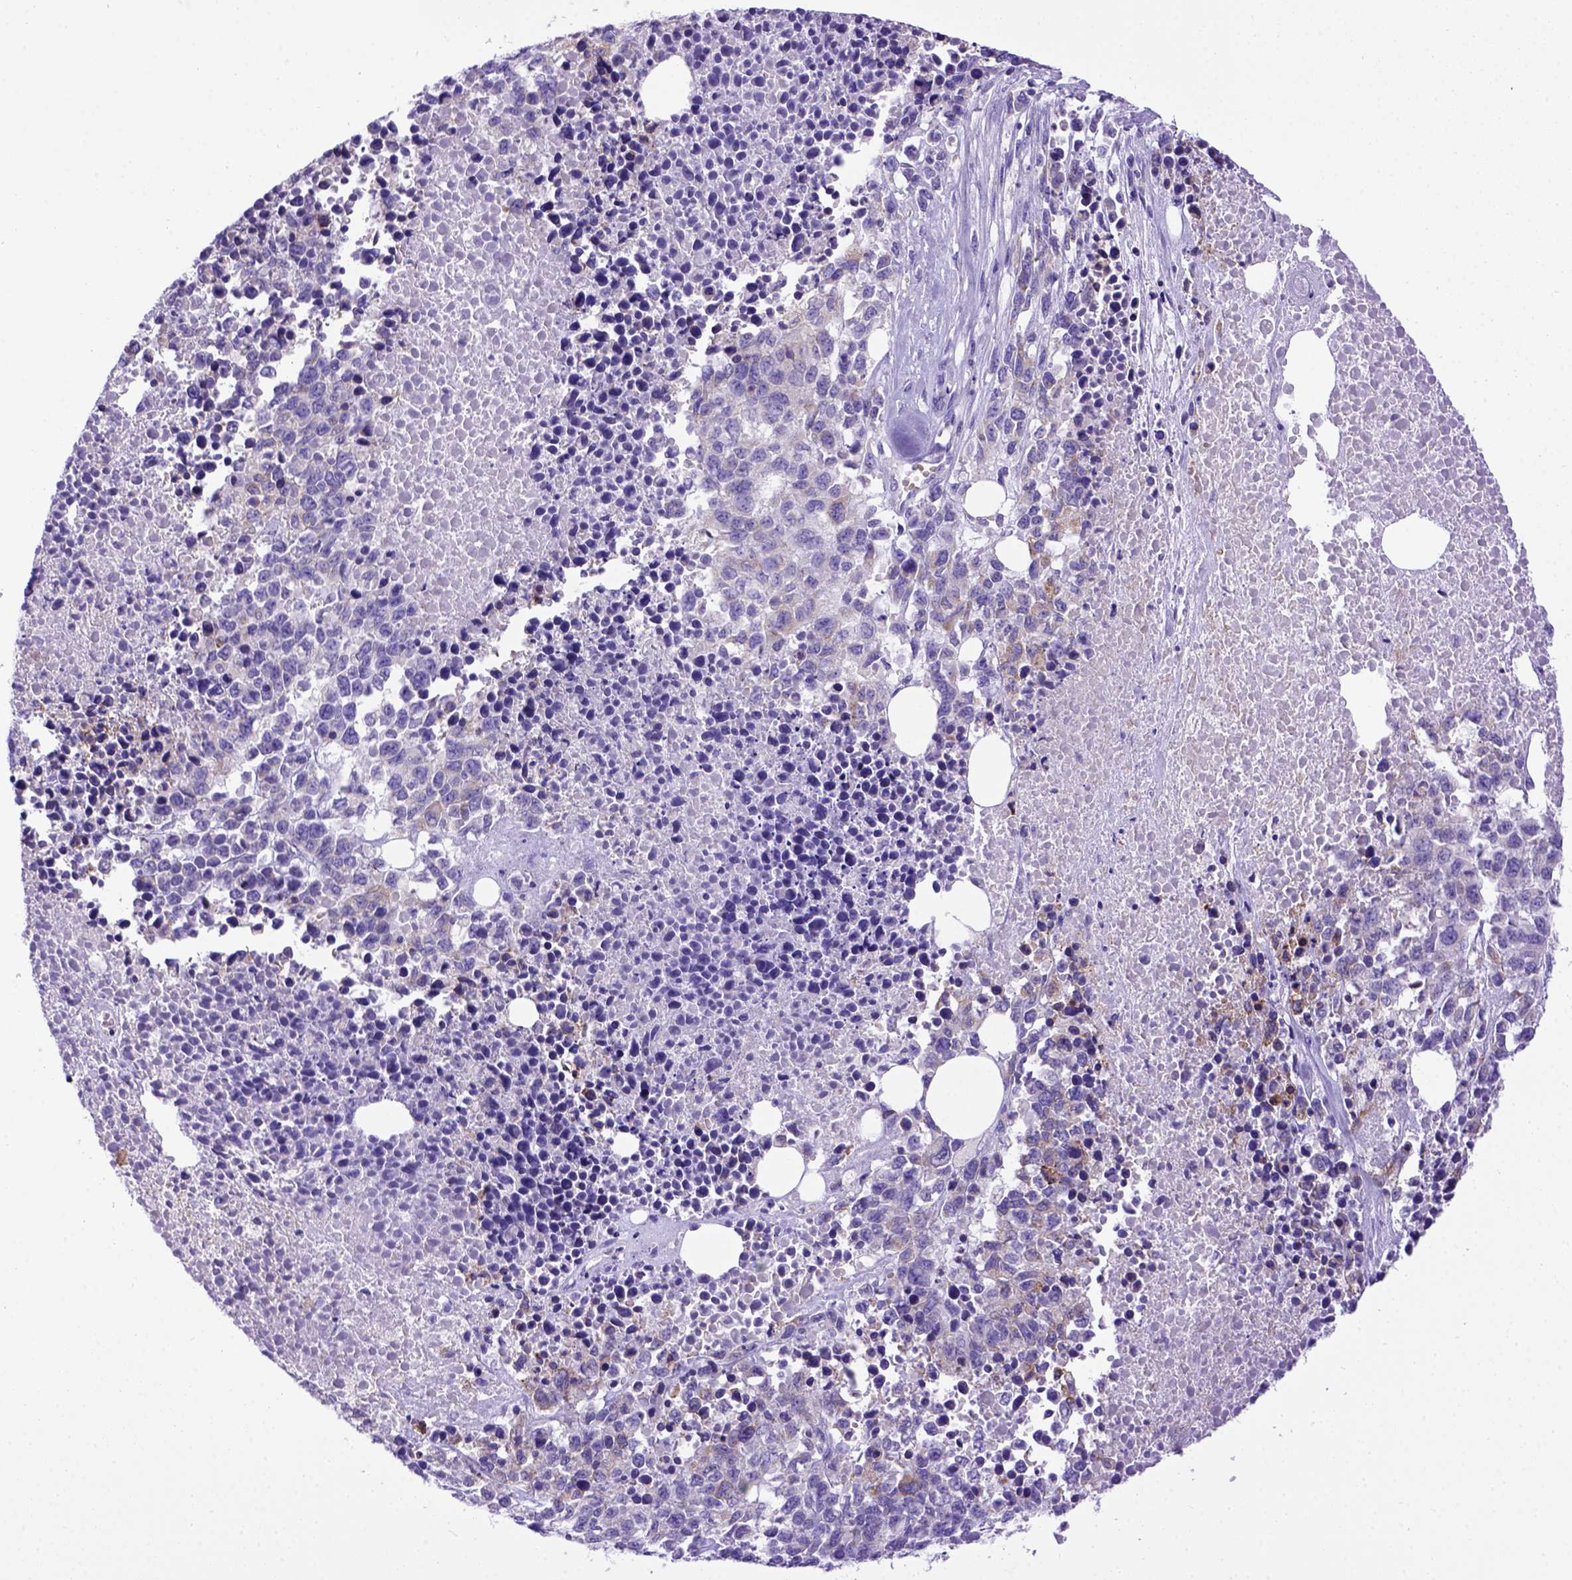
{"staining": {"intensity": "negative", "quantity": "none", "location": "none"}, "tissue": "melanoma", "cell_type": "Tumor cells", "image_type": "cancer", "snomed": [{"axis": "morphology", "description": "Malignant melanoma, Metastatic site"}, {"axis": "topography", "description": "Skin"}], "caption": "DAB immunohistochemical staining of human melanoma exhibits no significant staining in tumor cells. (DAB immunohistochemistry visualized using brightfield microscopy, high magnification).", "gene": "MEOX2", "patient": {"sex": "male", "age": 84}}